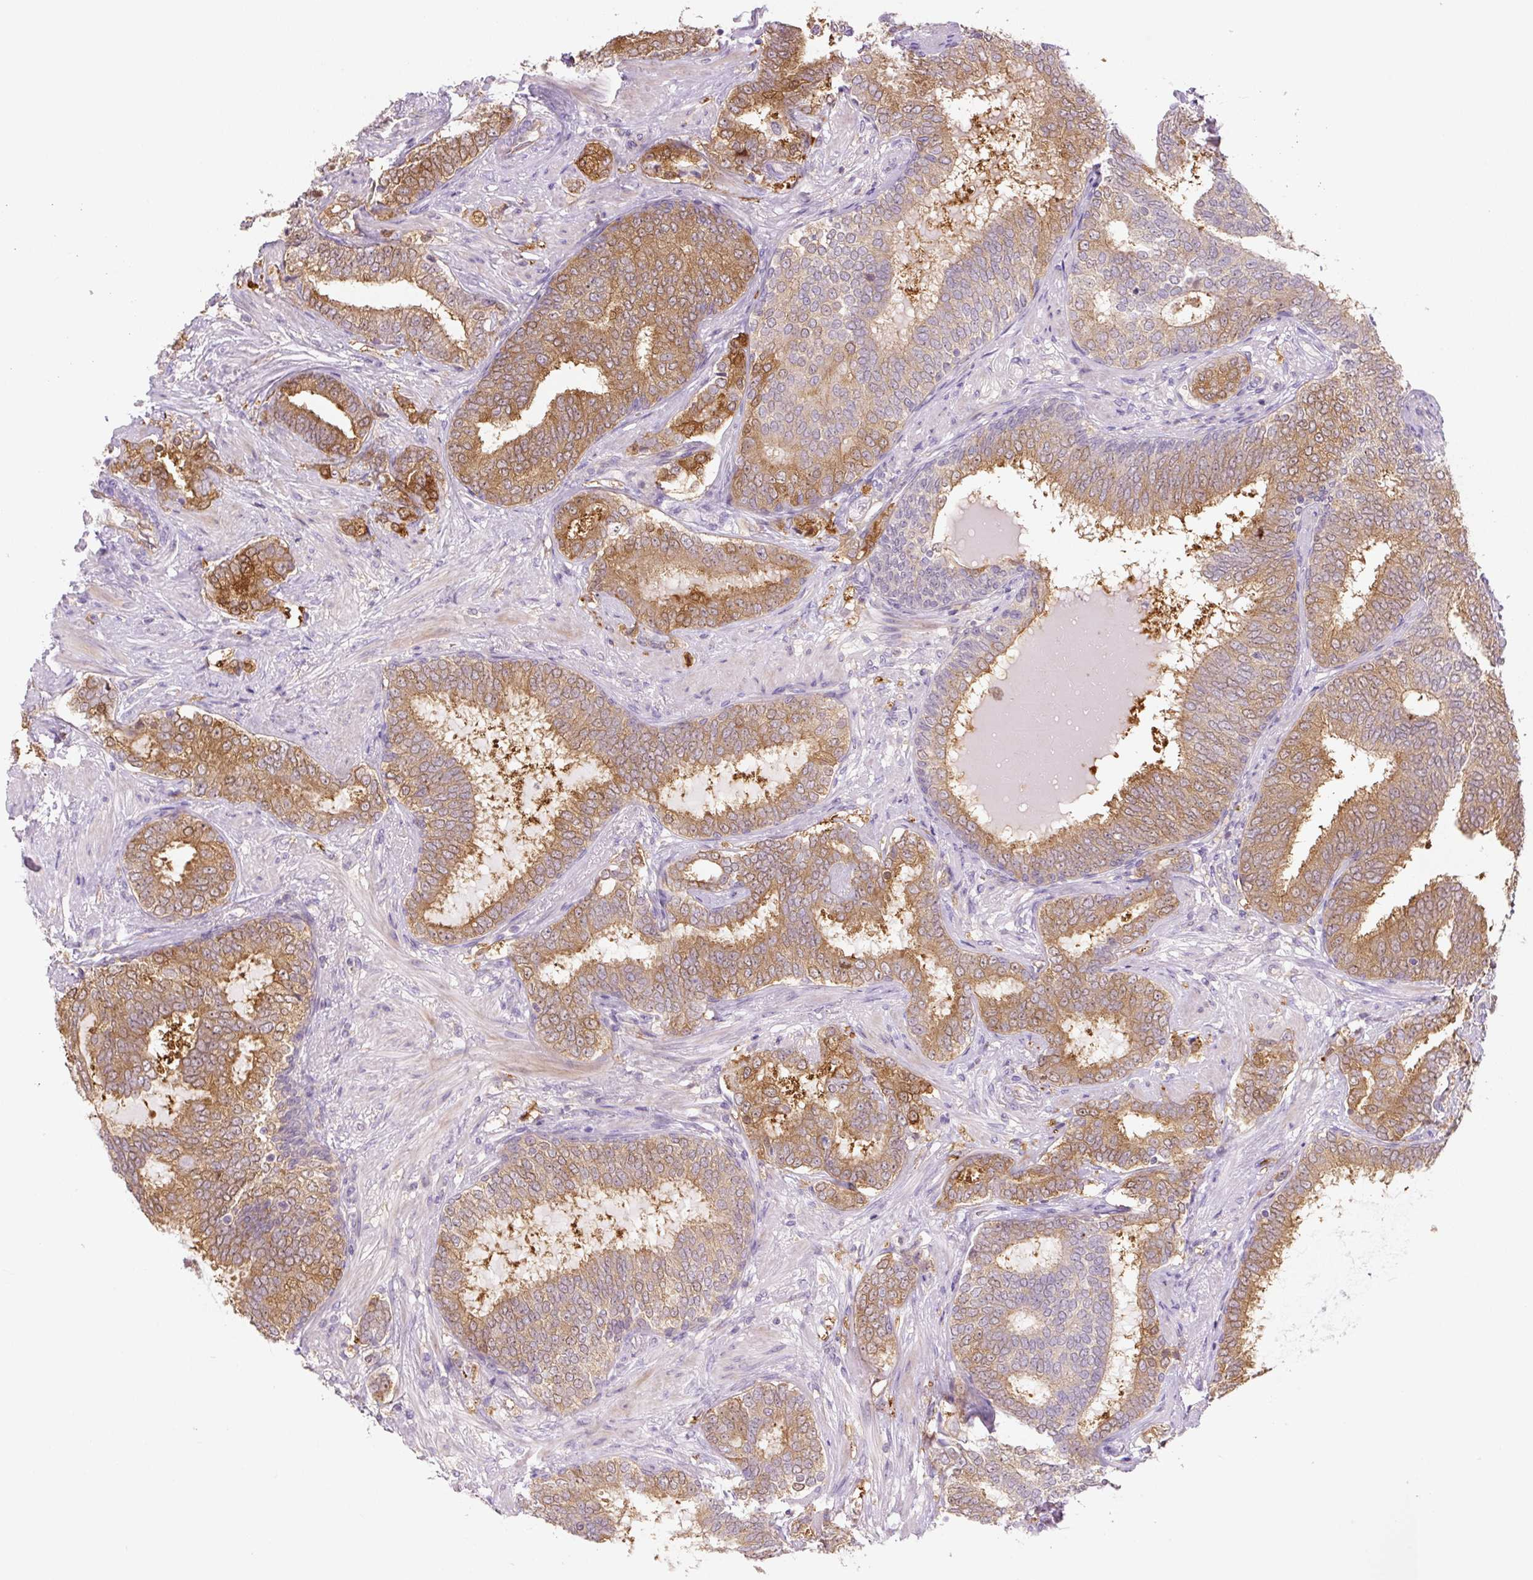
{"staining": {"intensity": "moderate", "quantity": ">75%", "location": "cytoplasmic/membranous"}, "tissue": "prostate cancer", "cell_type": "Tumor cells", "image_type": "cancer", "snomed": [{"axis": "morphology", "description": "Adenocarcinoma, High grade"}, {"axis": "topography", "description": "Prostate"}], "caption": "Moderate cytoplasmic/membranous staining is identified in approximately >75% of tumor cells in prostate cancer. The staining was performed using DAB to visualize the protein expression in brown, while the nuclei were stained in blue with hematoxylin (Magnification: 20x).", "gene": "SPSB2", "patient": {"sex": "male", "age": 72}}